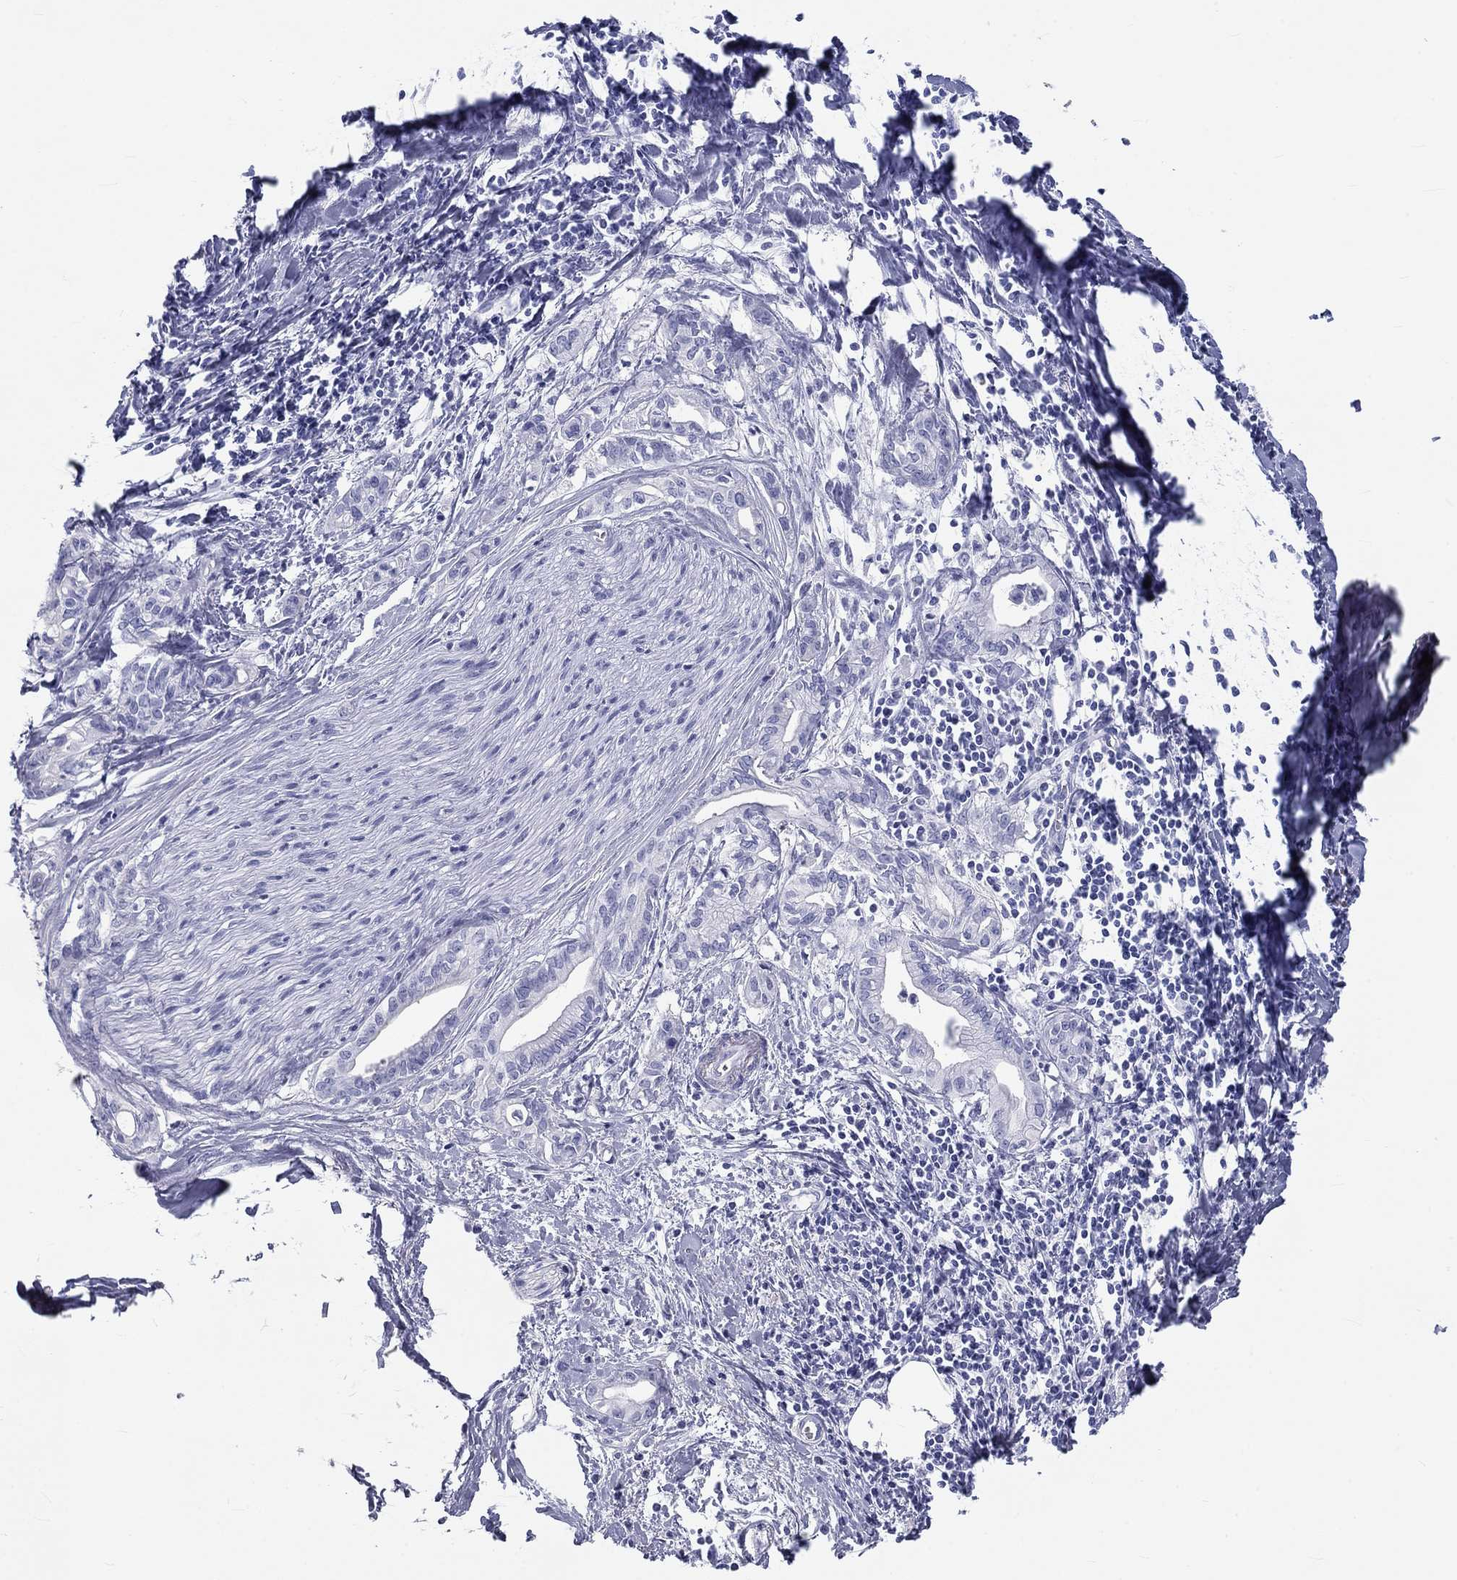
{"staining": {"intensity": "negative", "quantity": "none", "location": "none"}, "tissue": "pancreatic cancer", "cell_type": "Tumor cells", "image_type": "cancer", "snomed": [{"axis": "morphology", "description": "Adenocarcinoma, NOS"}, {"axis": "topography", "description": "Pancreas"}], "caption": "Tumor cells are negative for brown protein staining in pancreatic cancer (adenocarcinoma). (DAB immunohistochemistry (IHC) with hematoxylin counter stain).", "gene": "DNALI1", "patient": {"sex": "male", "age": 71}}